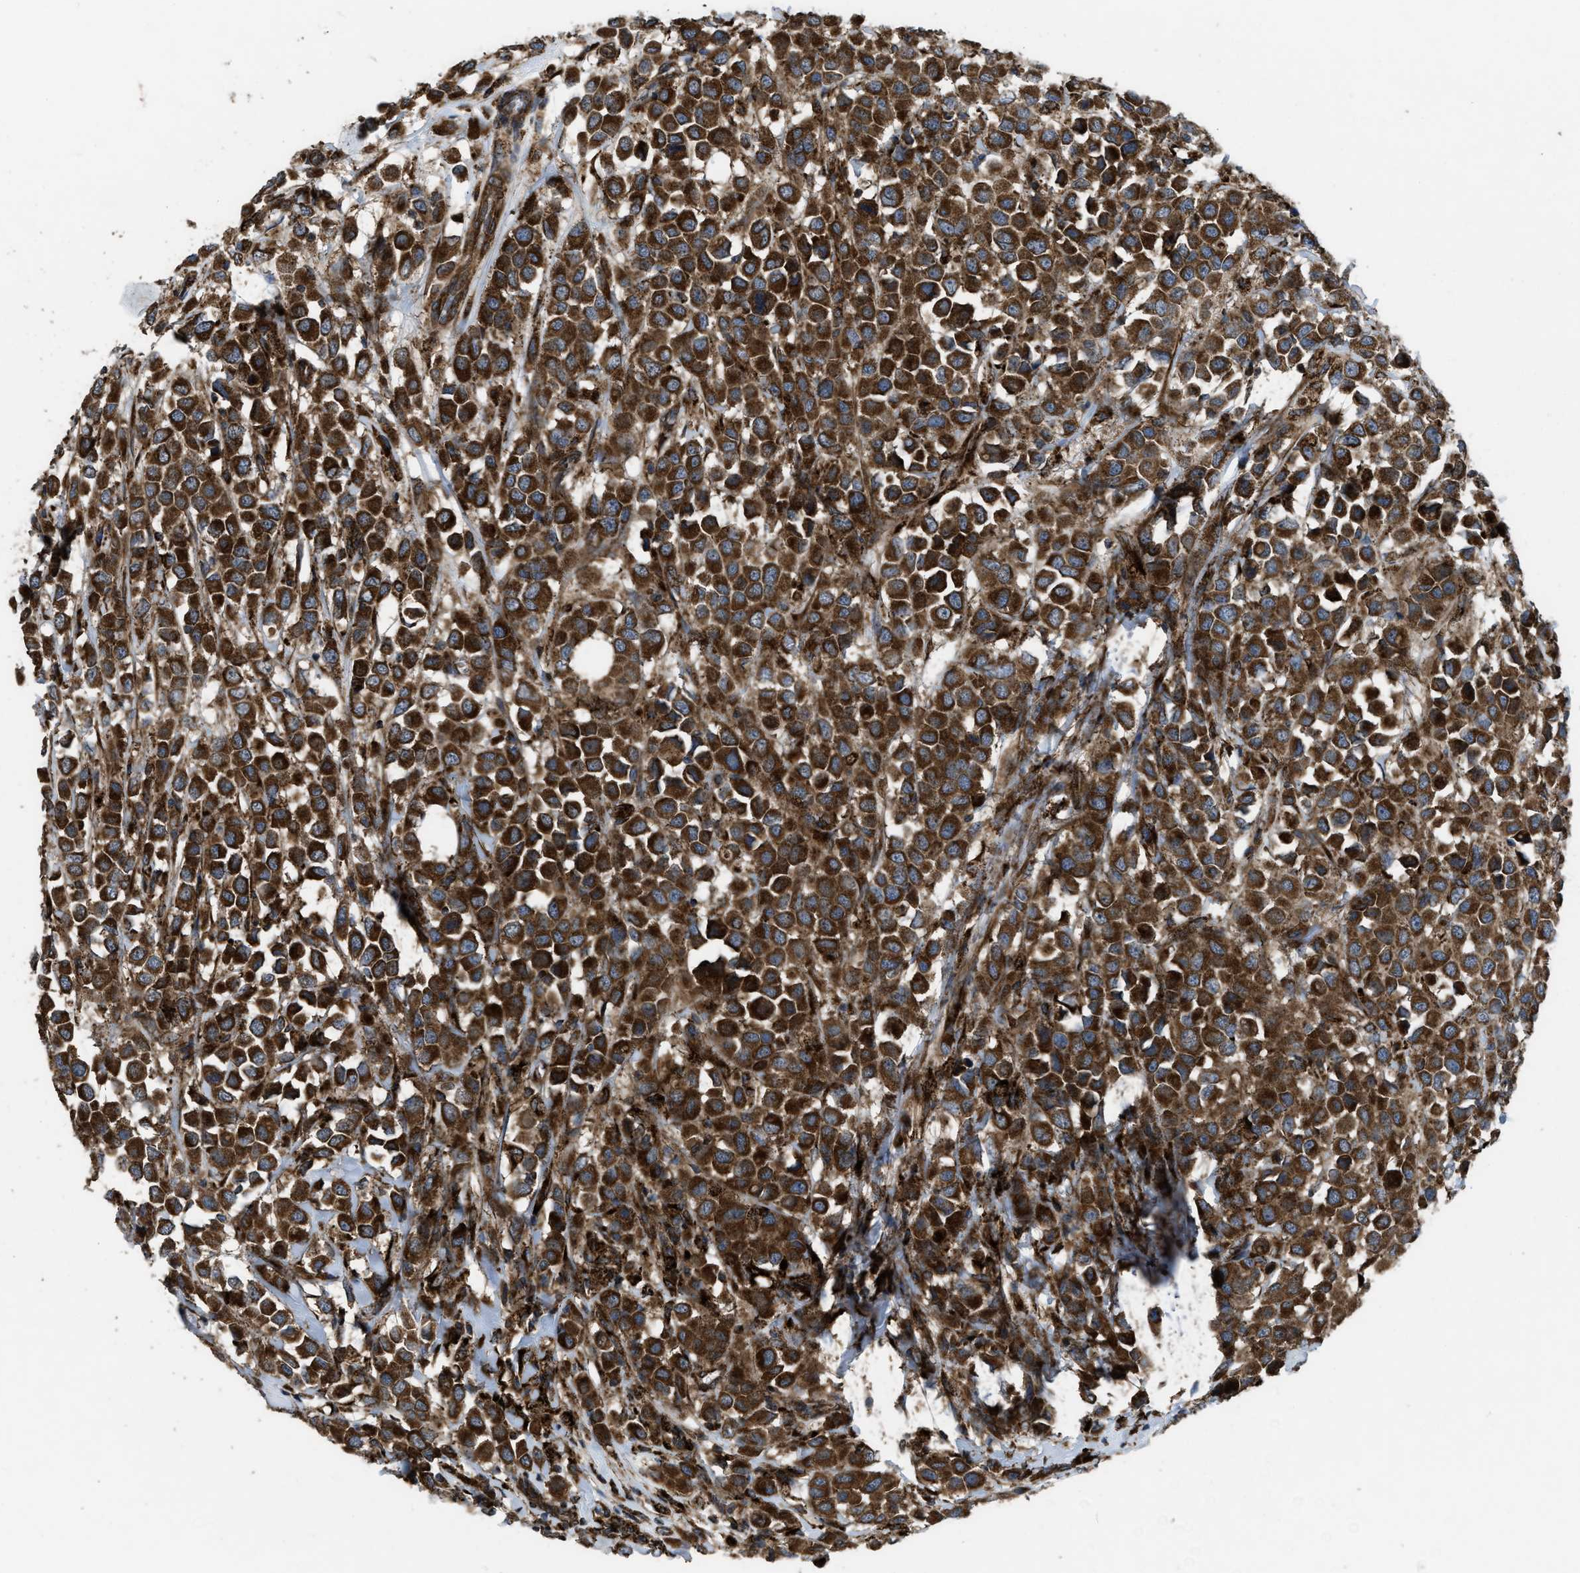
{"staining": {"intensity": "strong", "quantity": ">75%", "location": "cytoplasmic/membranous"}, "tissue": "breast cancer", "cell_type": "Tumor cells", "image_type": "cancer", "snomed": [{"axis": "morphology", "description": "Duct carcinoma"}, {"axis": "topography", "description": "Breast"}], "caption": "This photomicrograph shows invasive ductal carcinoma (breast) stained with immunohistochemistry (IHC) to label a protein in brown. The cytoplasmic/membranous of tumor cells show strong positivity for the protein. Nuclei are counter-stained blue.", "gene": "PER3", "patient": {"sex": "female", "age": 61}}